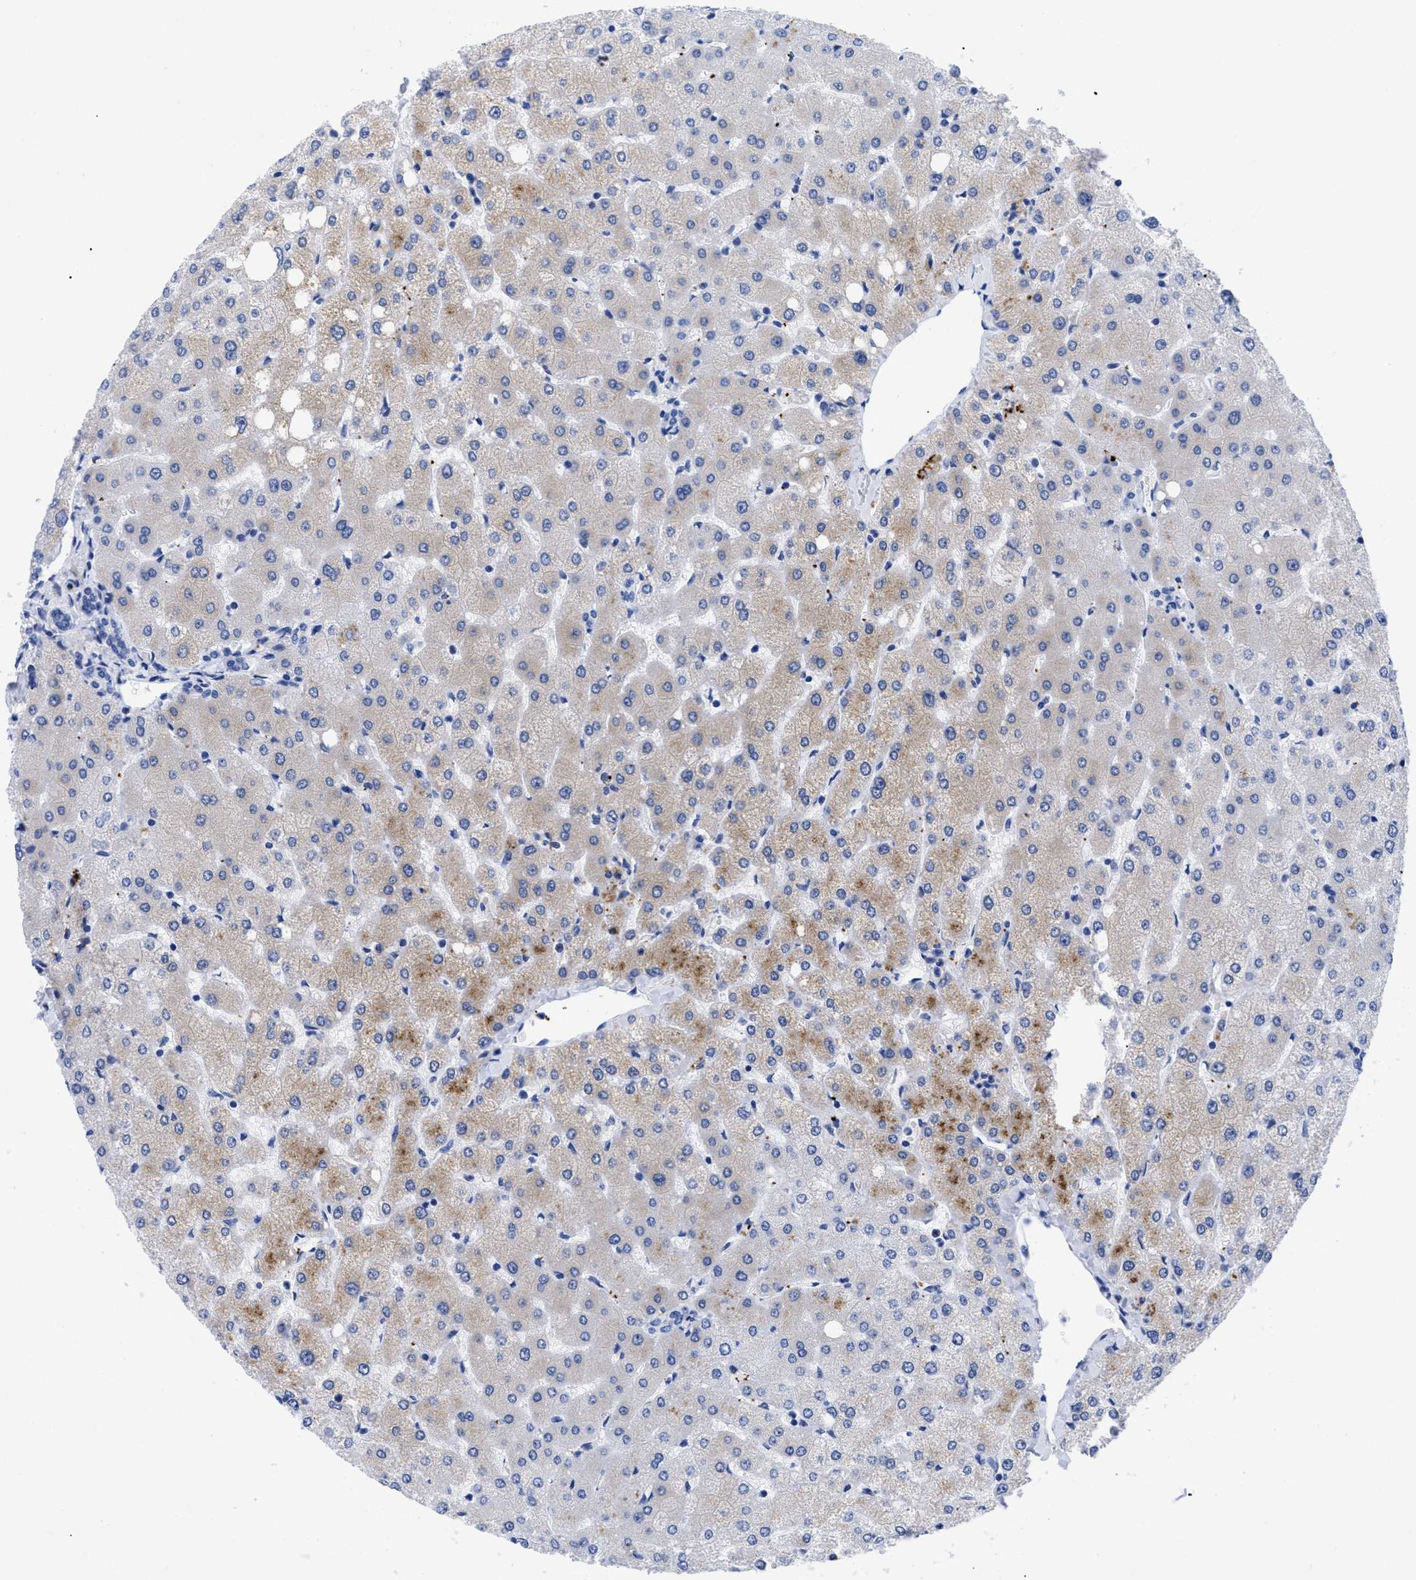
{"staining": {"intensity": "negative", "quantity": "none", "location": "none"}, "tissue": "liver", "cell_type": "Cholangiocytes", "image_type": "normal", "snomed": [{"axis": "morphology", "description": "Normal tissue, NOS"}, {"axis": "topography", "description": "Liver"}], "caption": "There is no significant staining in cholangiocytes of liver.", "gene": "TREML1", "patient": {"sex": "female", "age": 54}}